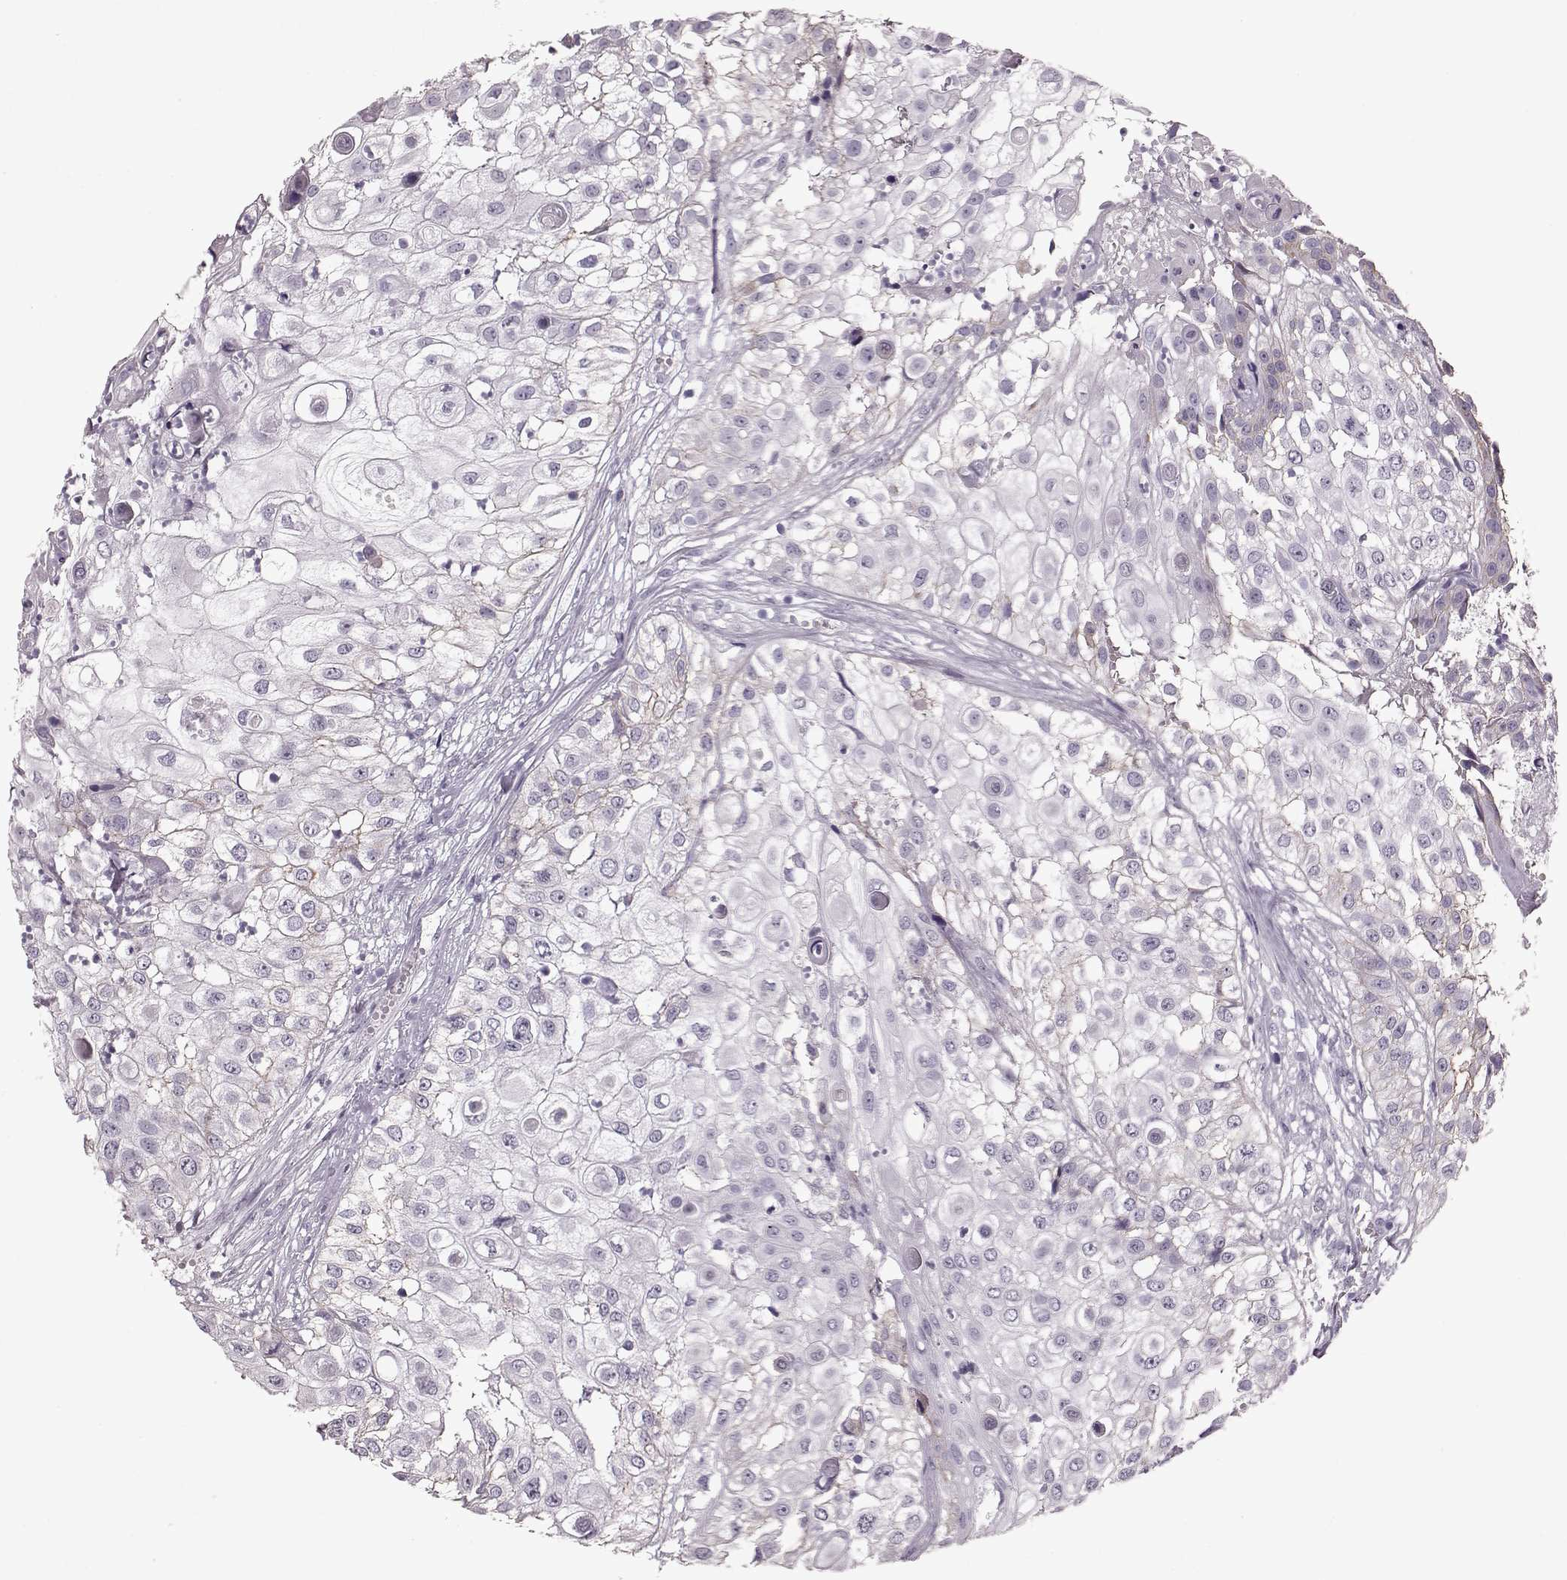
{"staining": {"intensity": "negative", "quantity": "none", "location": "none"}, "tissue": "urothelial cancer", "cell_type": "Tumor cells", "image_type": "cancer", "snomed": [{"axis": "morphology", "description": "Urothelial carcinoma, High grade"}, {"axis": "topography", "description": "Urinary bladder"}], "caption": "Histopathology image shows no protein positivity in tumor cells of urothelial cancer tissue.", "gene": "CRYBA2", "patient": {"sex": "female", "age": 79}}